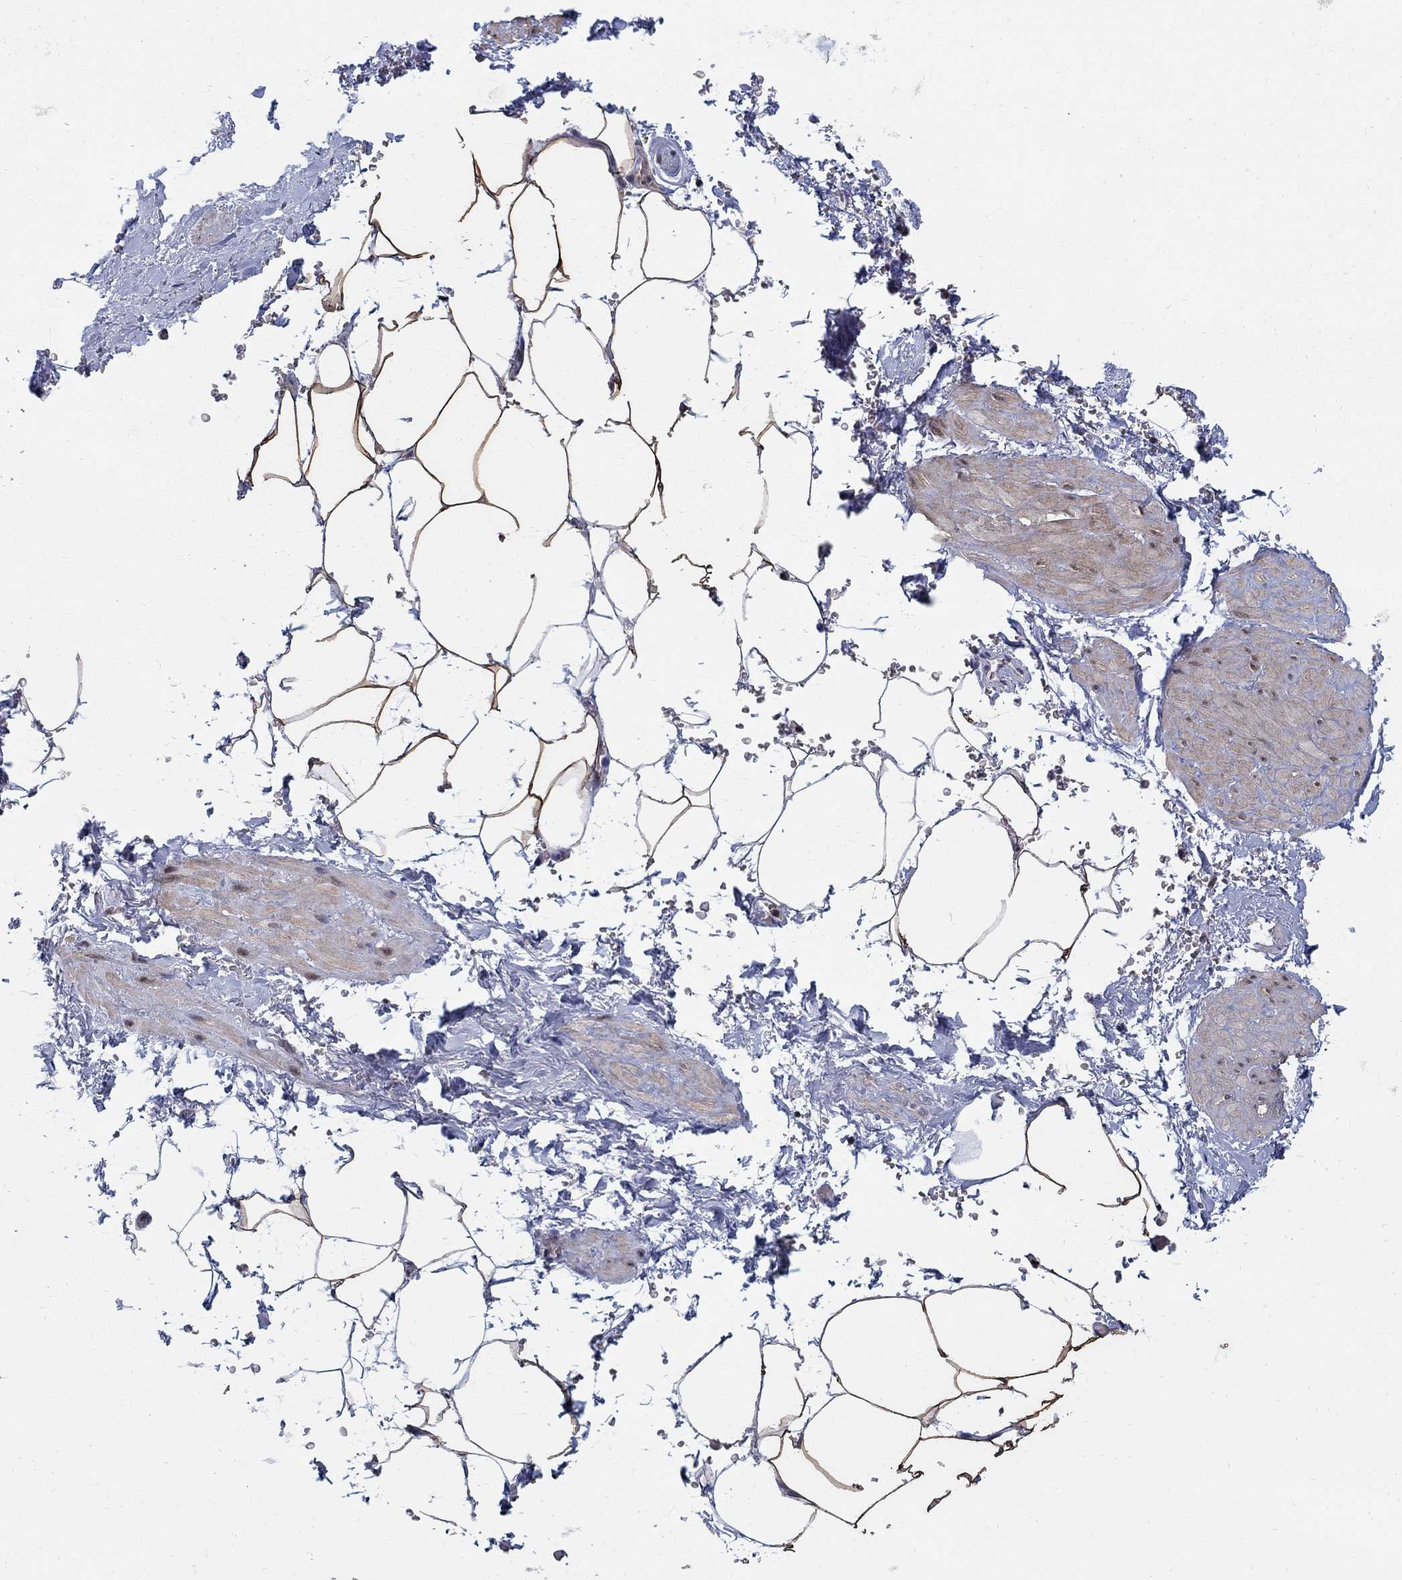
{"staining": {"intensity": "strong", "quantity": "25%-75%", "location": "cytoplasmic/membranous"}, "tissue": "adipose tissue", "cell_type": "Adipocytes", "image_type": "normal", "snomed": [{"axis": "morphology", "description": "Normal tissue, NOS"}, {"axis": "topography", "description": "Soft tissue"}, {"axis": "topography", "description": "Adipose tissue"}, {"axis": "topography", "description": "Vascular tissue"}, {"axis": "topography", "description": "Peripheral nerve tissue"}], "caption": "The image displays staining of normal adipose tissue, revealing strong cytoplasmic/membranous protein expression (brown color) within adipocytes.", "gene": "PNISR", "patient": {"sex": "male", "age": 68}}